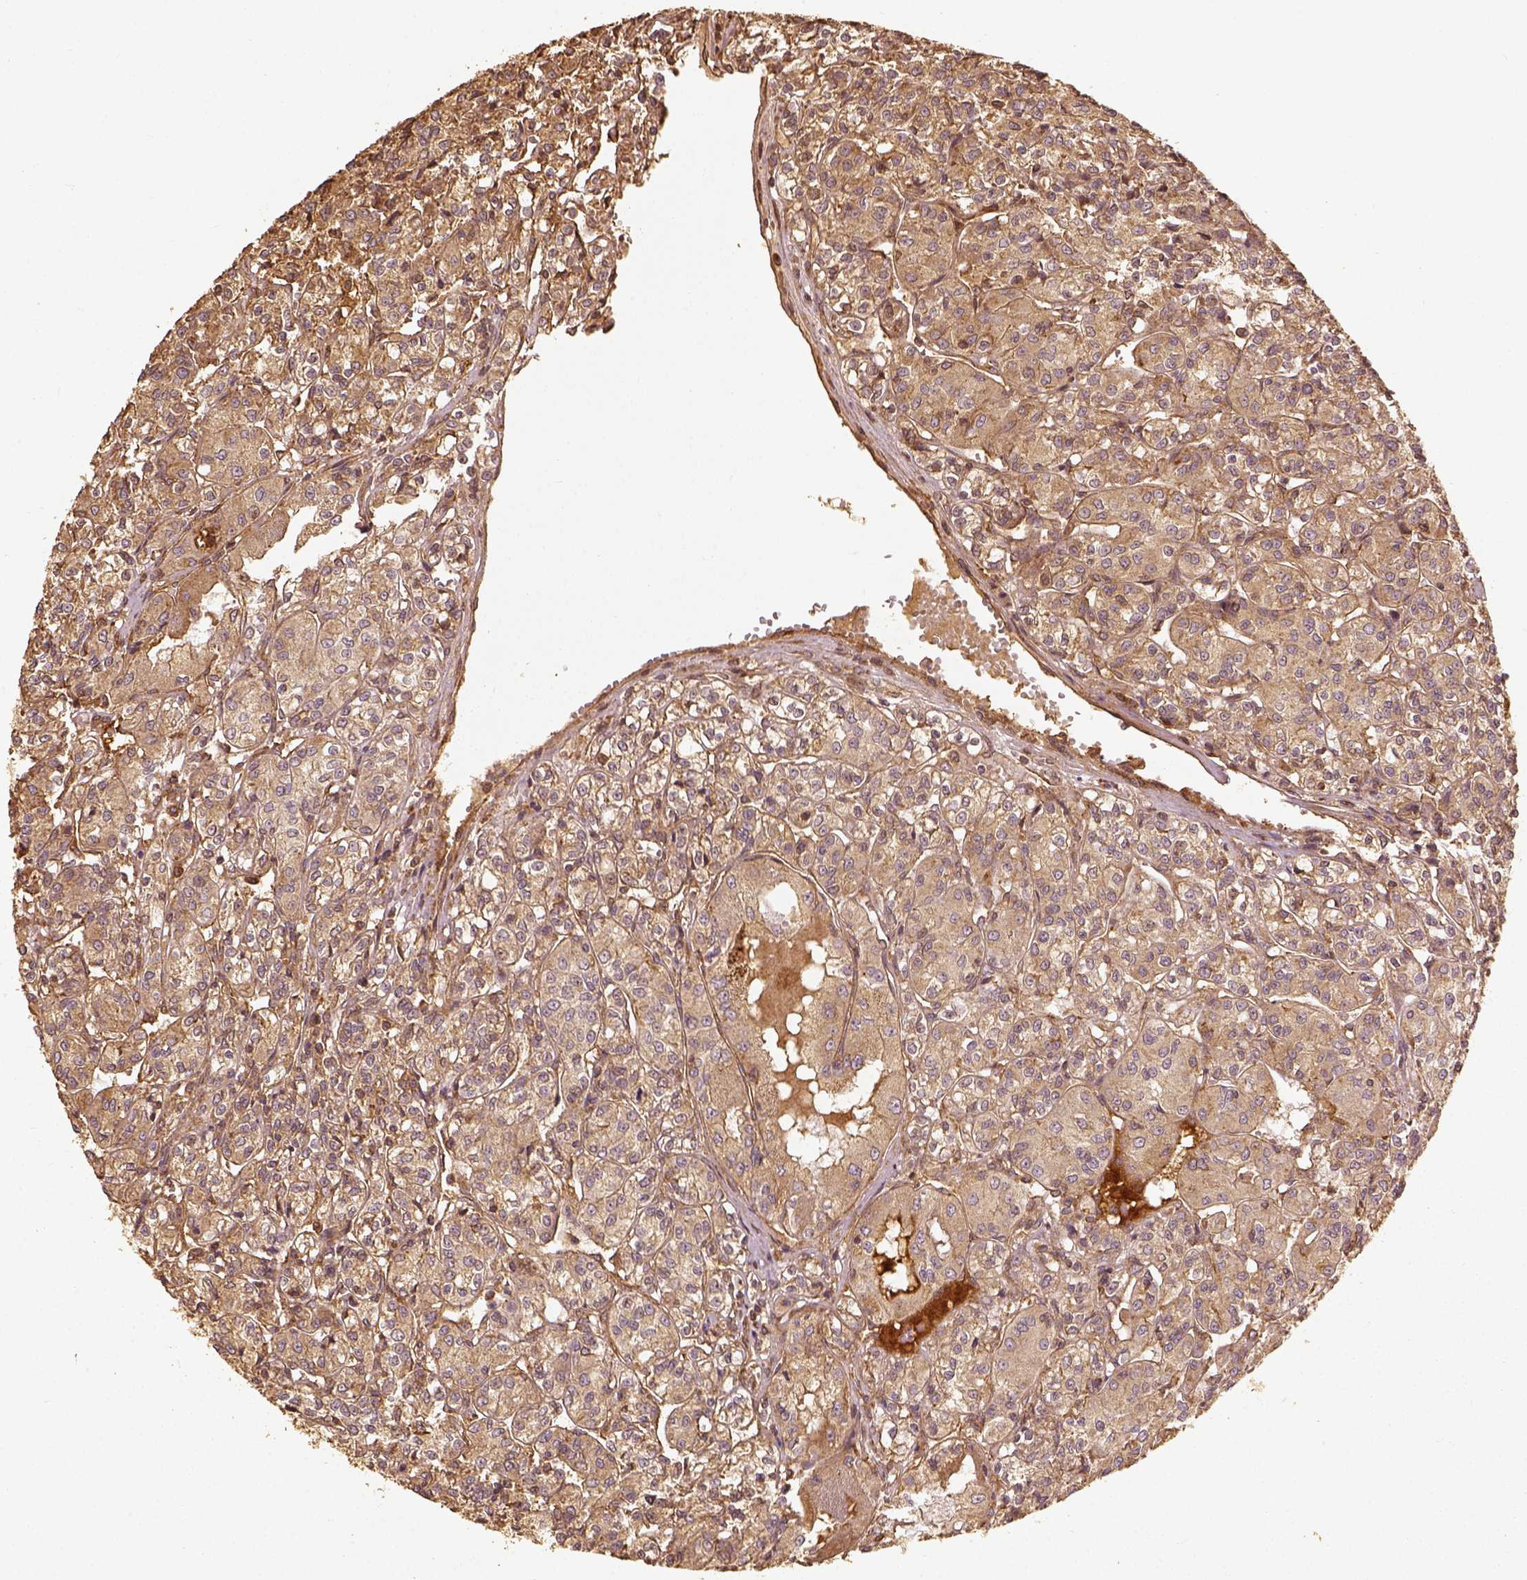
{"staining": {"intensity": "weak", "quantity": ">75%", "location": "cytoplasmic/membranous"}, "tissue": "renal cancer", "cell_type": "Tumor cells", "image_type": "cancer", "snomed": [{"axis": "morphology", "description": "Adenocarcinoma, NOS"}, {"axis": "topography", "description": "Kidney"}], "caption": "Immunohistochemistry (IHC) histopathology image of neoplastic tissue: human renal cancer (adenocarcinoma) stained using IHC shows low levels of weak protein expression localized specifically in the cytoplasmic/membranous of tumor cells, appearing as a cytoplasmic/membranous brown color.", "gene": "VEGFA", "patient": {"sex": "male", "age": 36}}